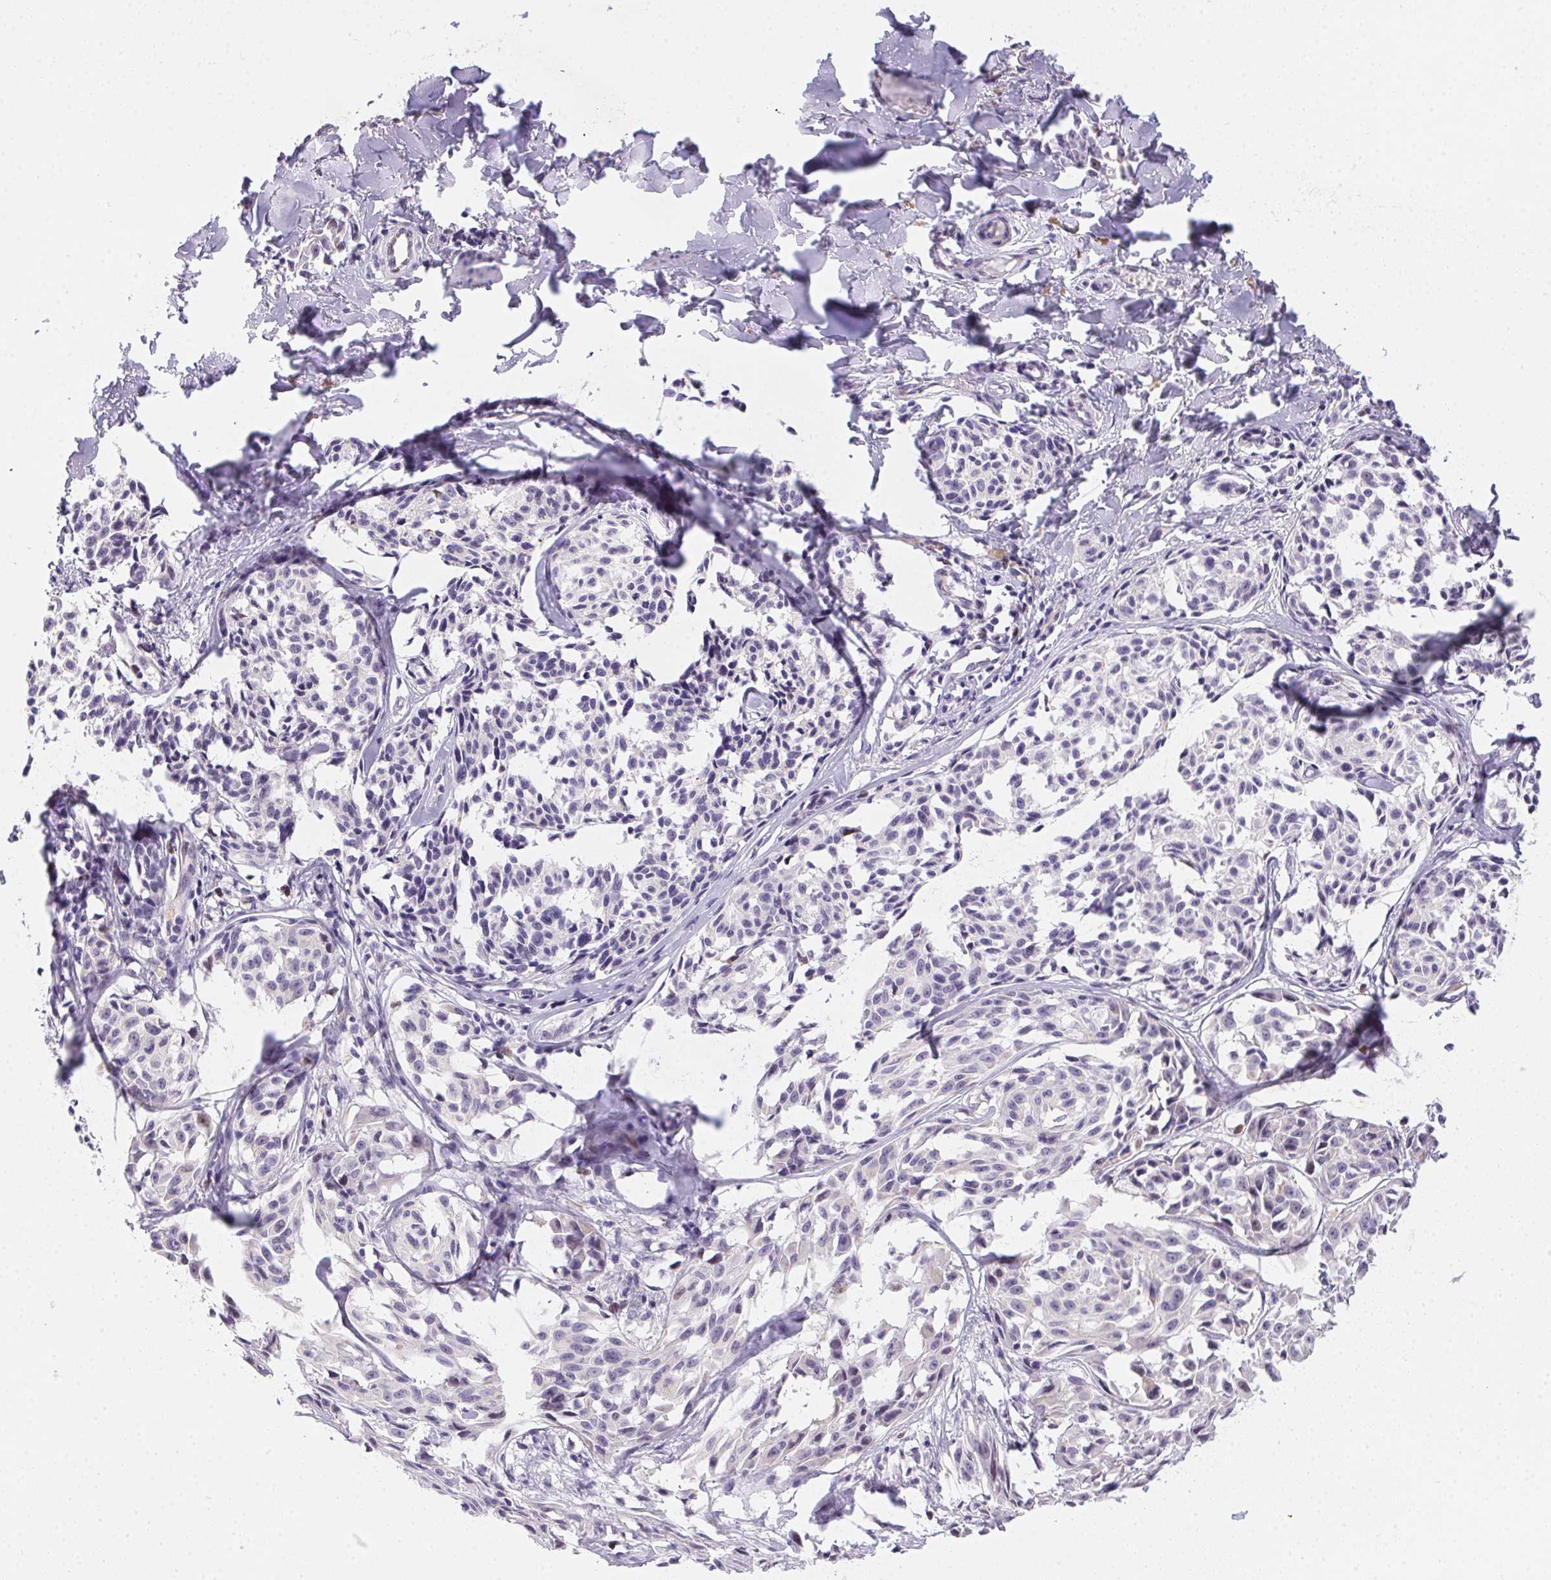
{"staining": {"intensity": "negative", "quantity": "none", "location": "none"}, "tissue": "melanoma", "cell_type": "Tumor cells", "image_type": "cancer", "snomed": [{"axis": "morphology", "description": "Malignant melanoma, NOS"}, {"axis": "topography", "description": "Skin"}], "caption": "A high-resolution histopathology image shows immunohistochemistry staining of malignant melanoma, which demonstrates no significant expression in tumor cells.", "gene": "HELLS", "patient": {"sex": "male", "age": 51}}